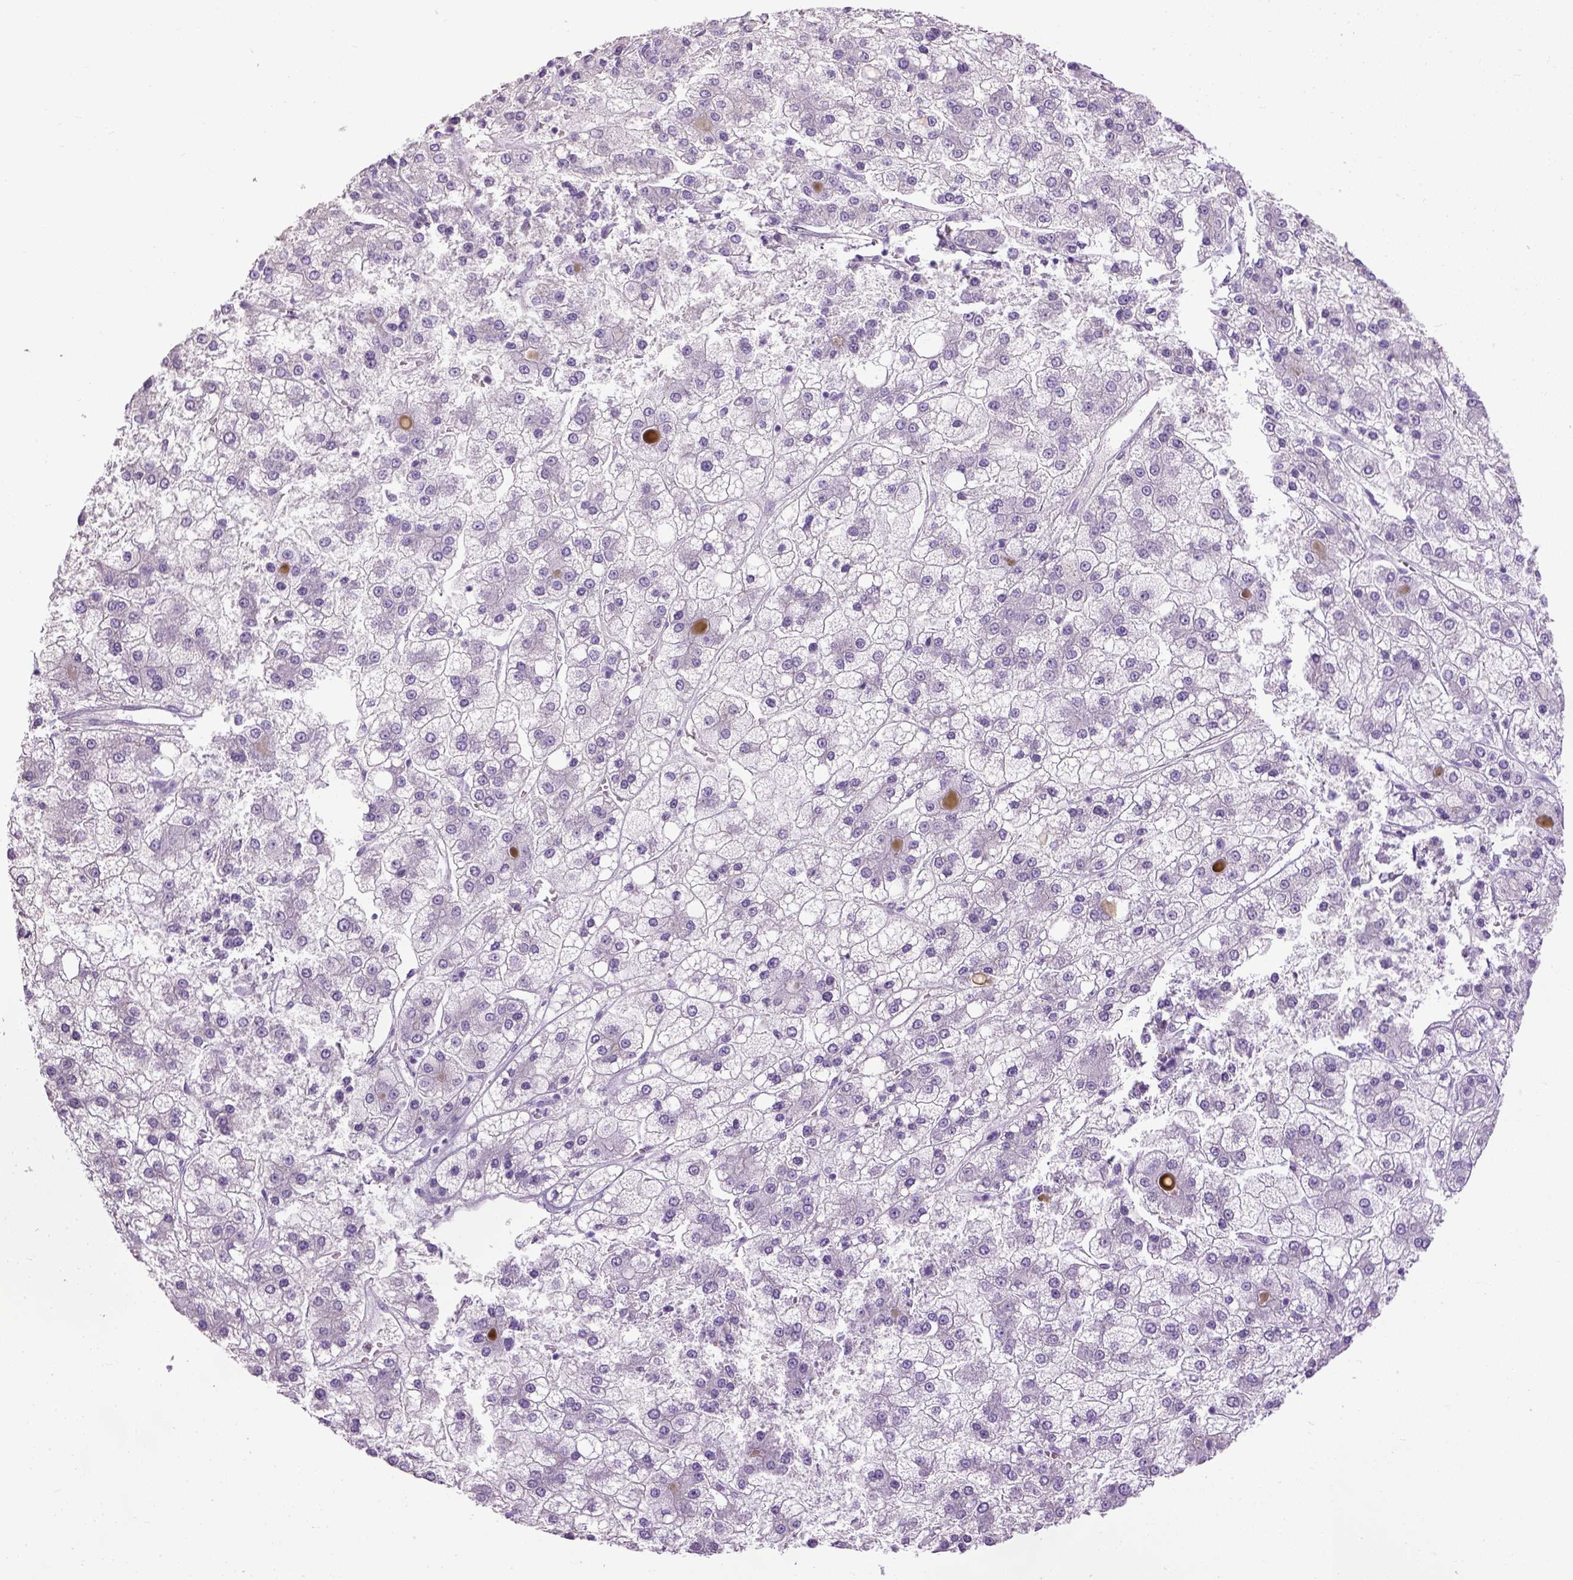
{"staining": {"intensity": "negative", "quantity": "none", "location": "none"}, "tissue": "liver cancer", "cell_type": "Tumor cells", "image_type": "cancer", "snomed": [{"axis": "morphology", "description": "Carcinoma, Hepatocellular, NOS"}, {"axis": "topography", "description": "Liver"}], "caption": "DAB immunohistochemical staining of human hepatocellular carcinoma (liver) shows no significant expression in tumor cells.", "gene": "CYP24A1", "patient": {"sex": "male", "age": 73}}